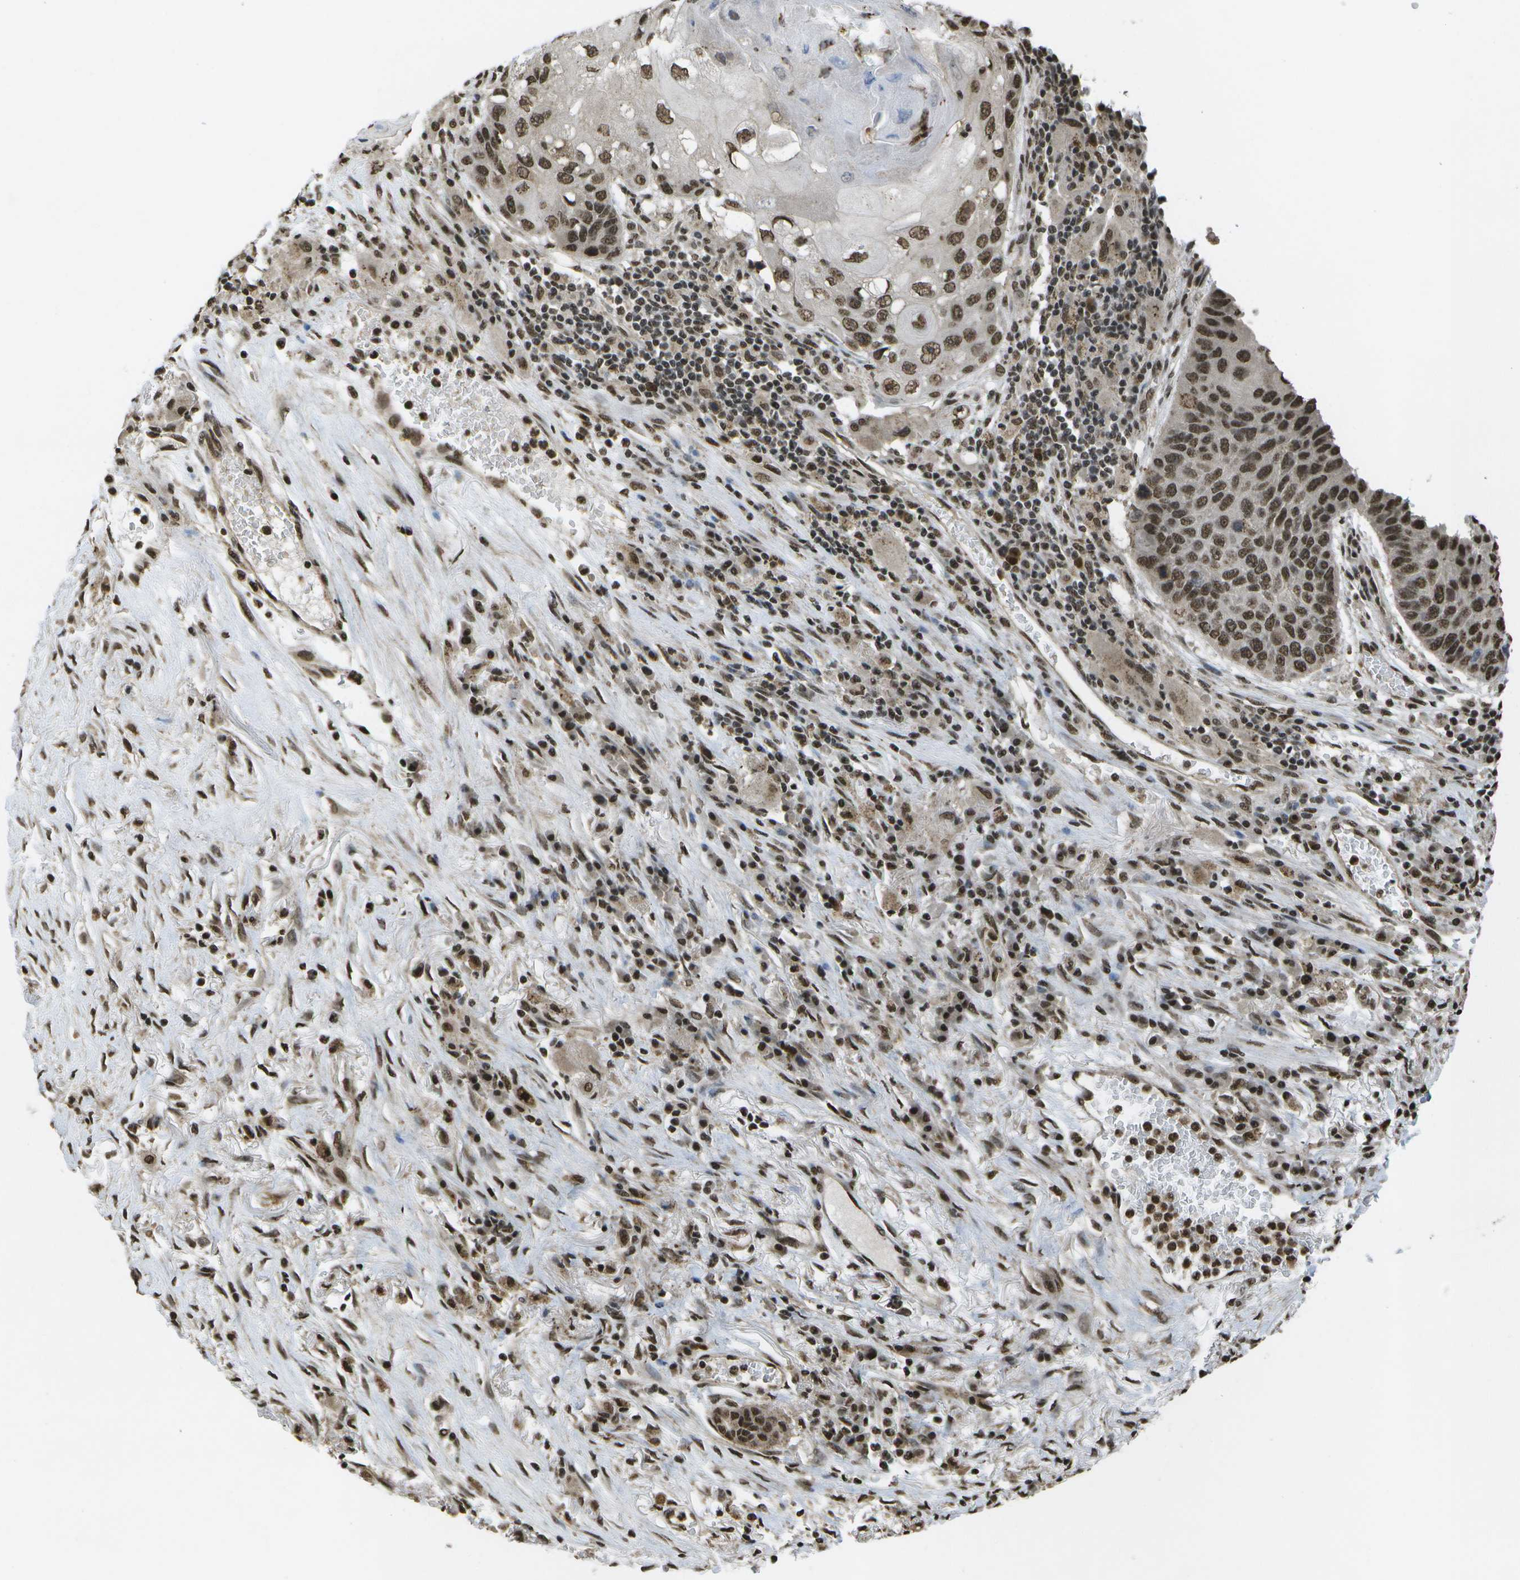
{"staining": {"intensity": "strong", "quantity": ">75%", "location": "nuclear"}, "tissue": "lung cancer", "cell_type": "Tumor cells", "image_type": "cancer", "snomed": [{"axis": "morphology", "description": "Squamous cell carcinoma, NOS"}, {"axis": "topography", "description": "Lung"}], "caption": "Strong nuclear positivity is present in approximately >75% of tumor cells in lung cancer.", "gene": "SPEN", "patient": {"sex": "male", "age": 61}}